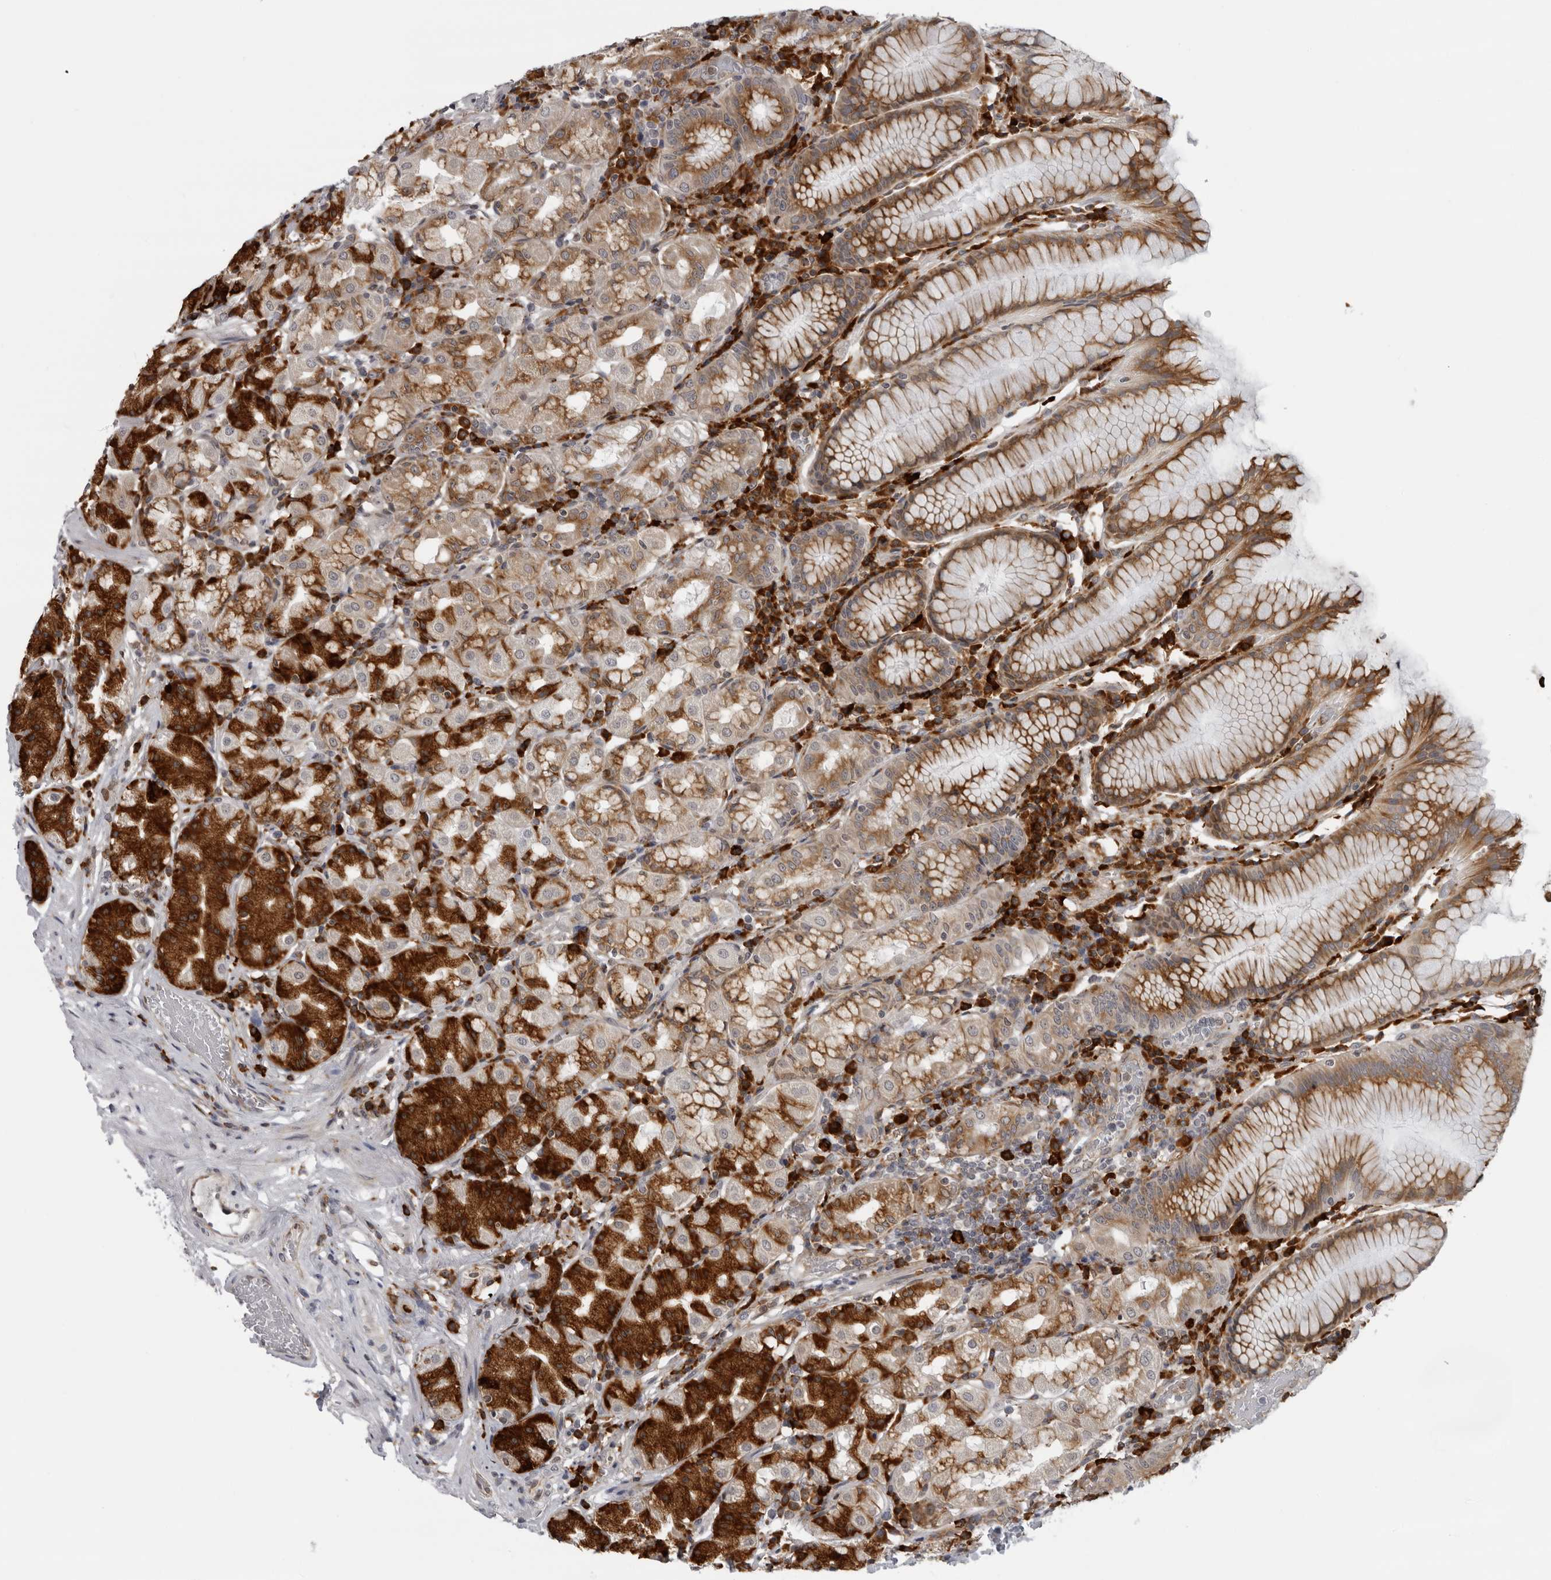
{"staining": {"intensity": "strong", "quantity": "25%-75%", "location": "cytoplasmic/membranous"}, "tissue": "stomach", "cell_type": "Glandular cells", "image_type": "normal", "snomed": [{"axis": "morphology", "description": "Normal tissue, NOS"}, {"axis": "topography", "description": "Stomach, lower"}], "caption": "Glandular cells demonstrate high levels of strong cytoplasmic/membranous expression in about 25%-75% of cells in normal stomach. The staining was performed using DAB, with brown indicating positive protein expression. Nuclei are stained blue with hematoxylin.", "gene": "ALPK2", "patient": {"sex": "female", "age": 56}}